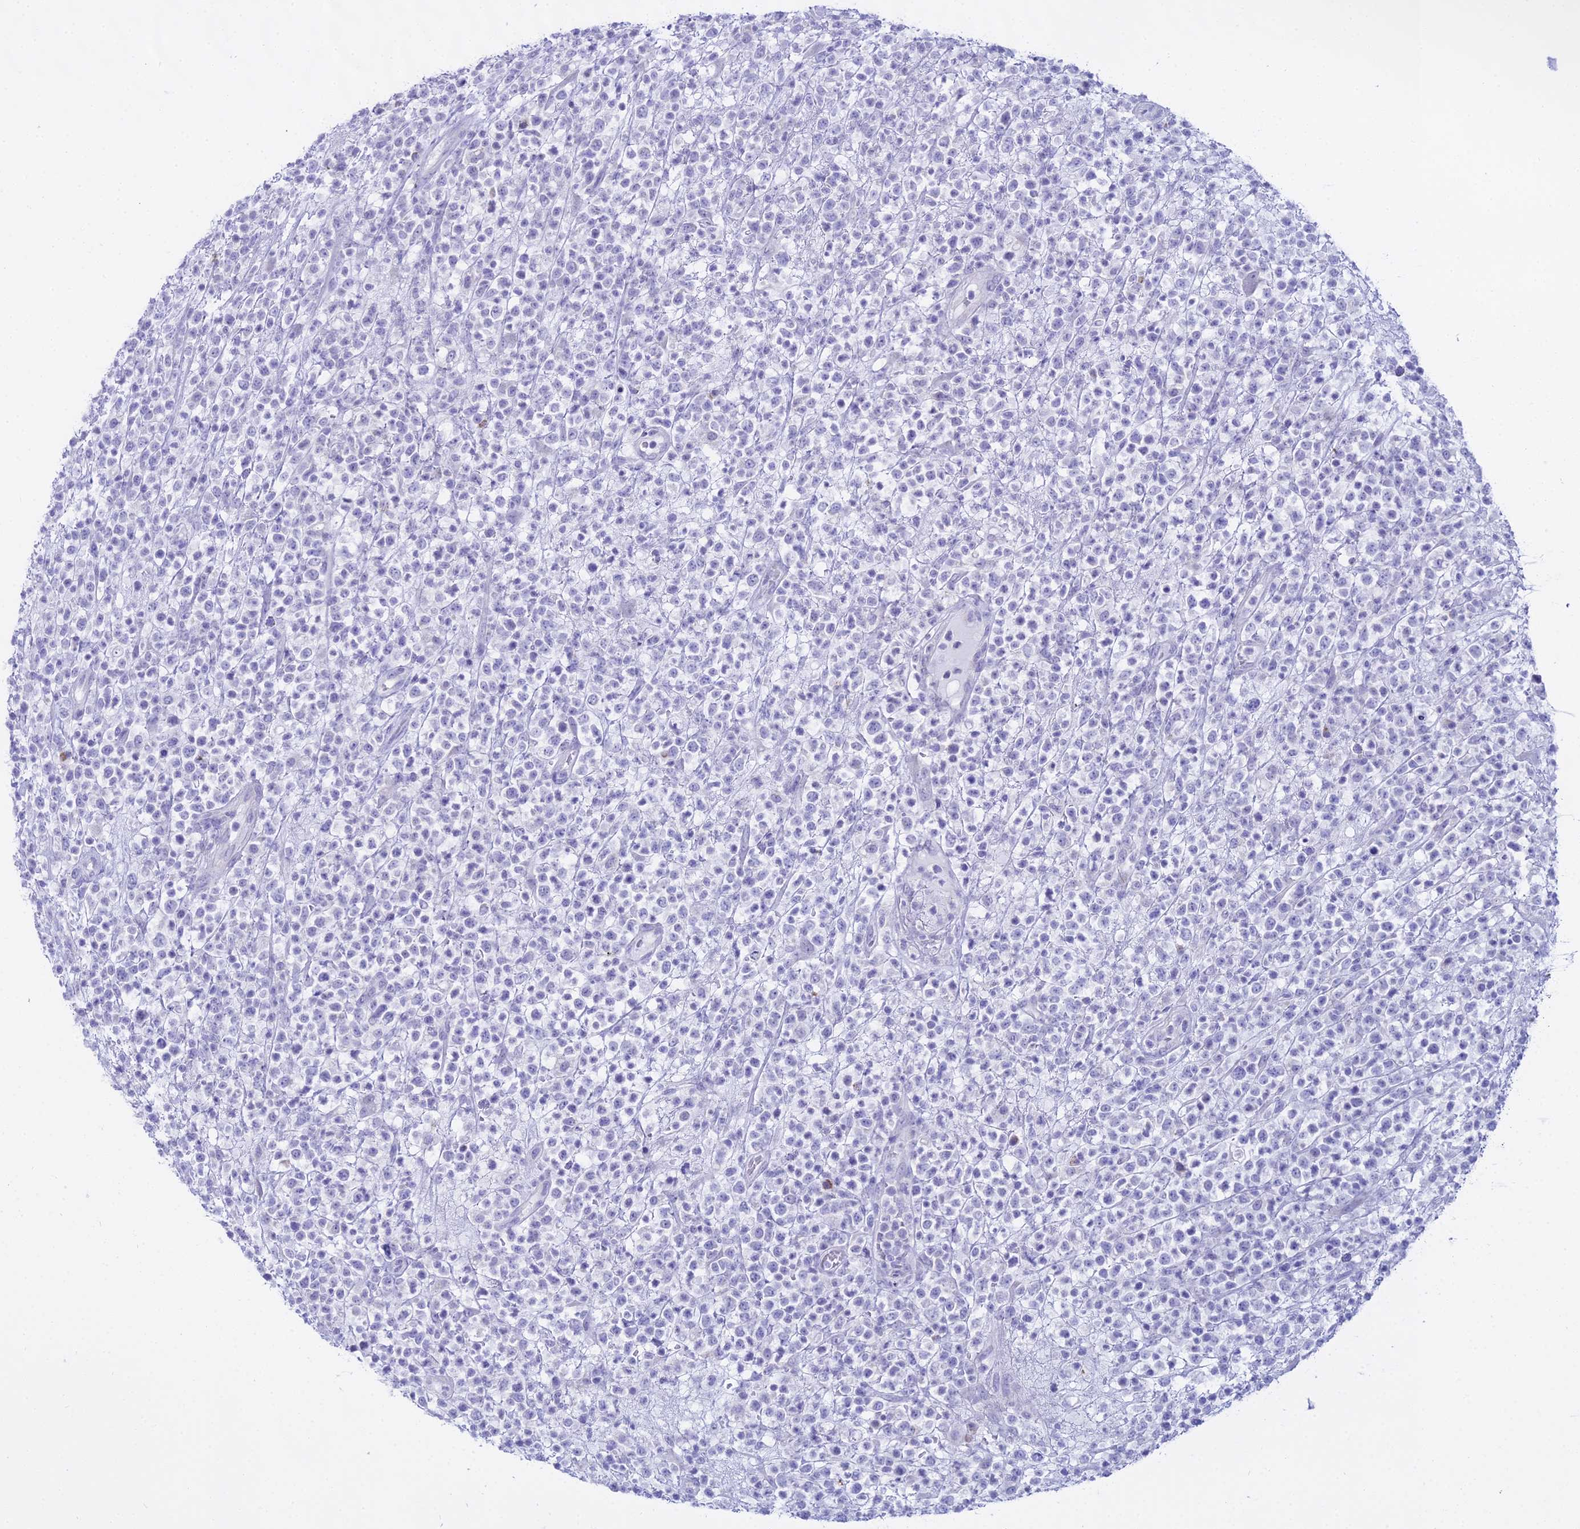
{"staining": {"intensity": "negative", "quantity": "none", "location": "none"}, "tissue": "lymphoma", "cell_type": "Tumor cells", "image_type": "cancer", "snomed": [{"axis": "morphology", "description": "Malignant lymphoma, non-Hodgkin's type, High grade"}, {"axis": "topography", "description": "Colon"}], "caption": "High magnification brightfield microscopy of lymphoma stained with DAB (brown) and counterstained with hematoxylin (blue): tumor cells show no significant positivity.", "gene": "CGB2", "patient": {"sex": "female", "age": 53}}